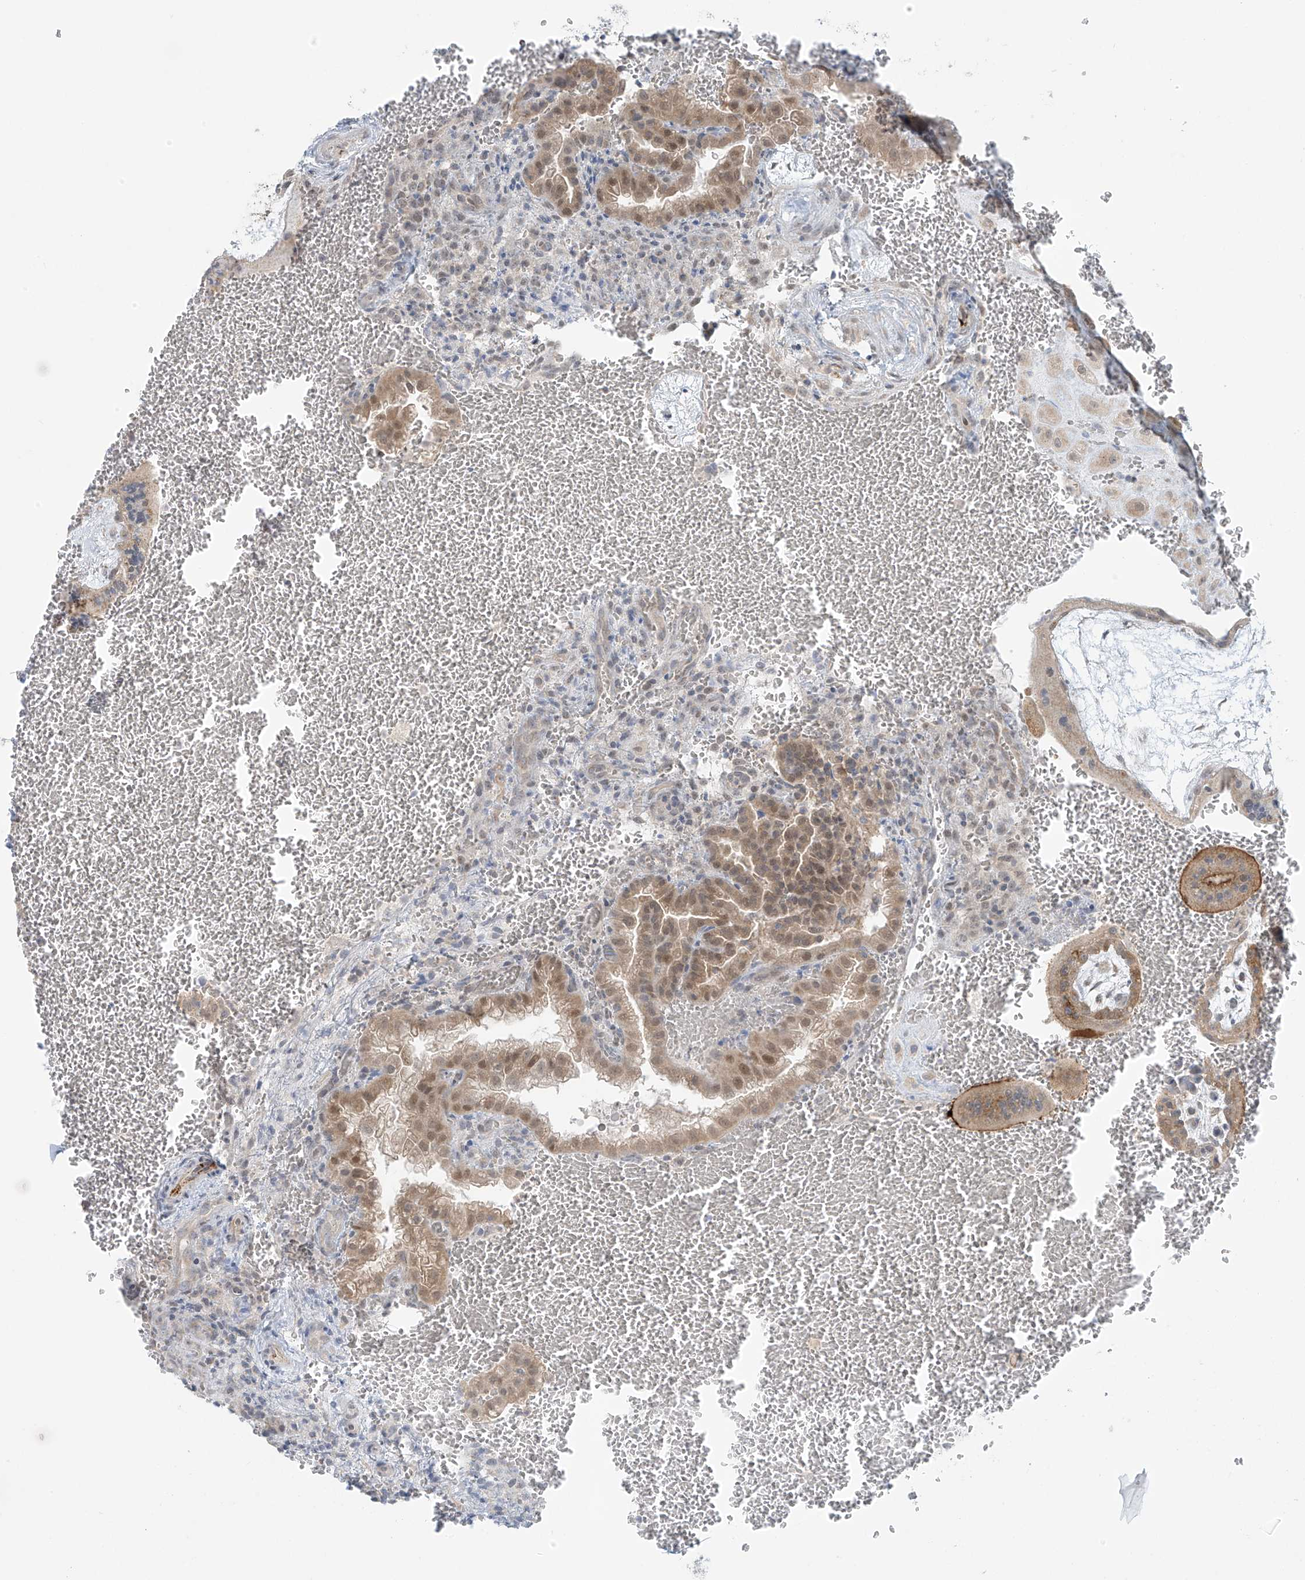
{"staining": {"intensity": "weak", "quantity": "25%-75%", "location": "cytoplasmic/membranous"}, "tissue": "placenta", "cell_type": "Trophoblastic cells", "image_type": "normal", "snomed": [{"axis": "morphology", "description": "Normal tissue, NOS"}, {"axis": "topography", "description": "Placenta"}], "caption": "IHC image of benign human placenta stained for a protein (brown), which demonstrates low levels of weak cytoplasmic/membranous expression in about 25%-75% of trophoblastic cells.", "gene": "HDDC2", "patient": {"sex": "female", "age": 35}}